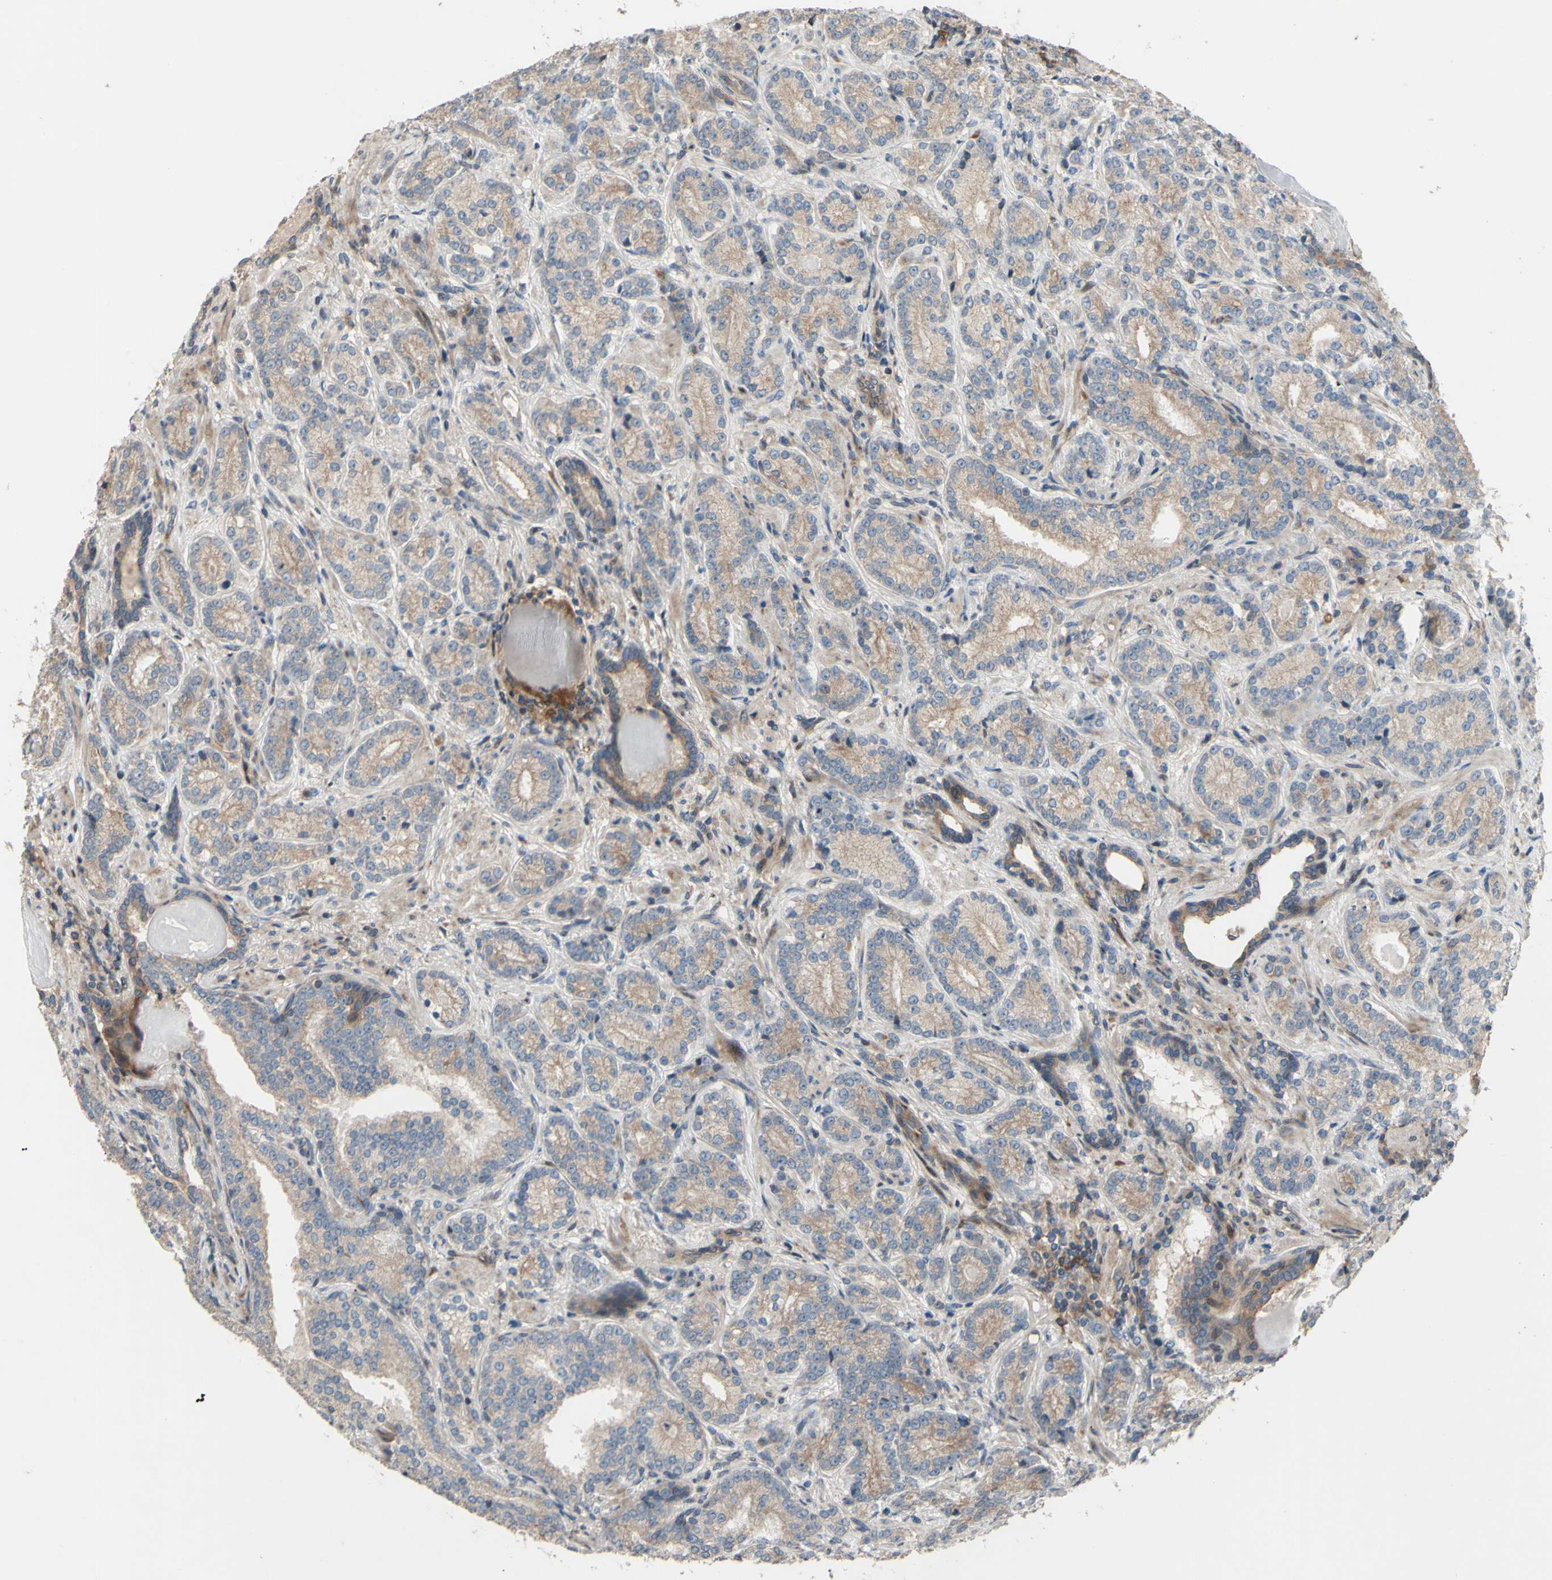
{"staining": {"intensity": "weak", "quantity": ">75%", "location": "cytoplasmic/membranous"}, "tissue": "prostate cancer", "cell_type": "Tumor cells", "image_type": "cancer", "snomed": [{"axis": "morphology", "description": "Adenocarcinoma, High grade"}, {"axis": "topography", "description": "Prostate"}], "caption": "Immunohistochemical staining of prostate adenocarcinoma (high-grade) demonstrates low levels of weak cytoplasmic/membranous positivity in about >75% of tumor cells.", "gene": "SPTLC1", "patient": {"sex": "male", "age": 61}}